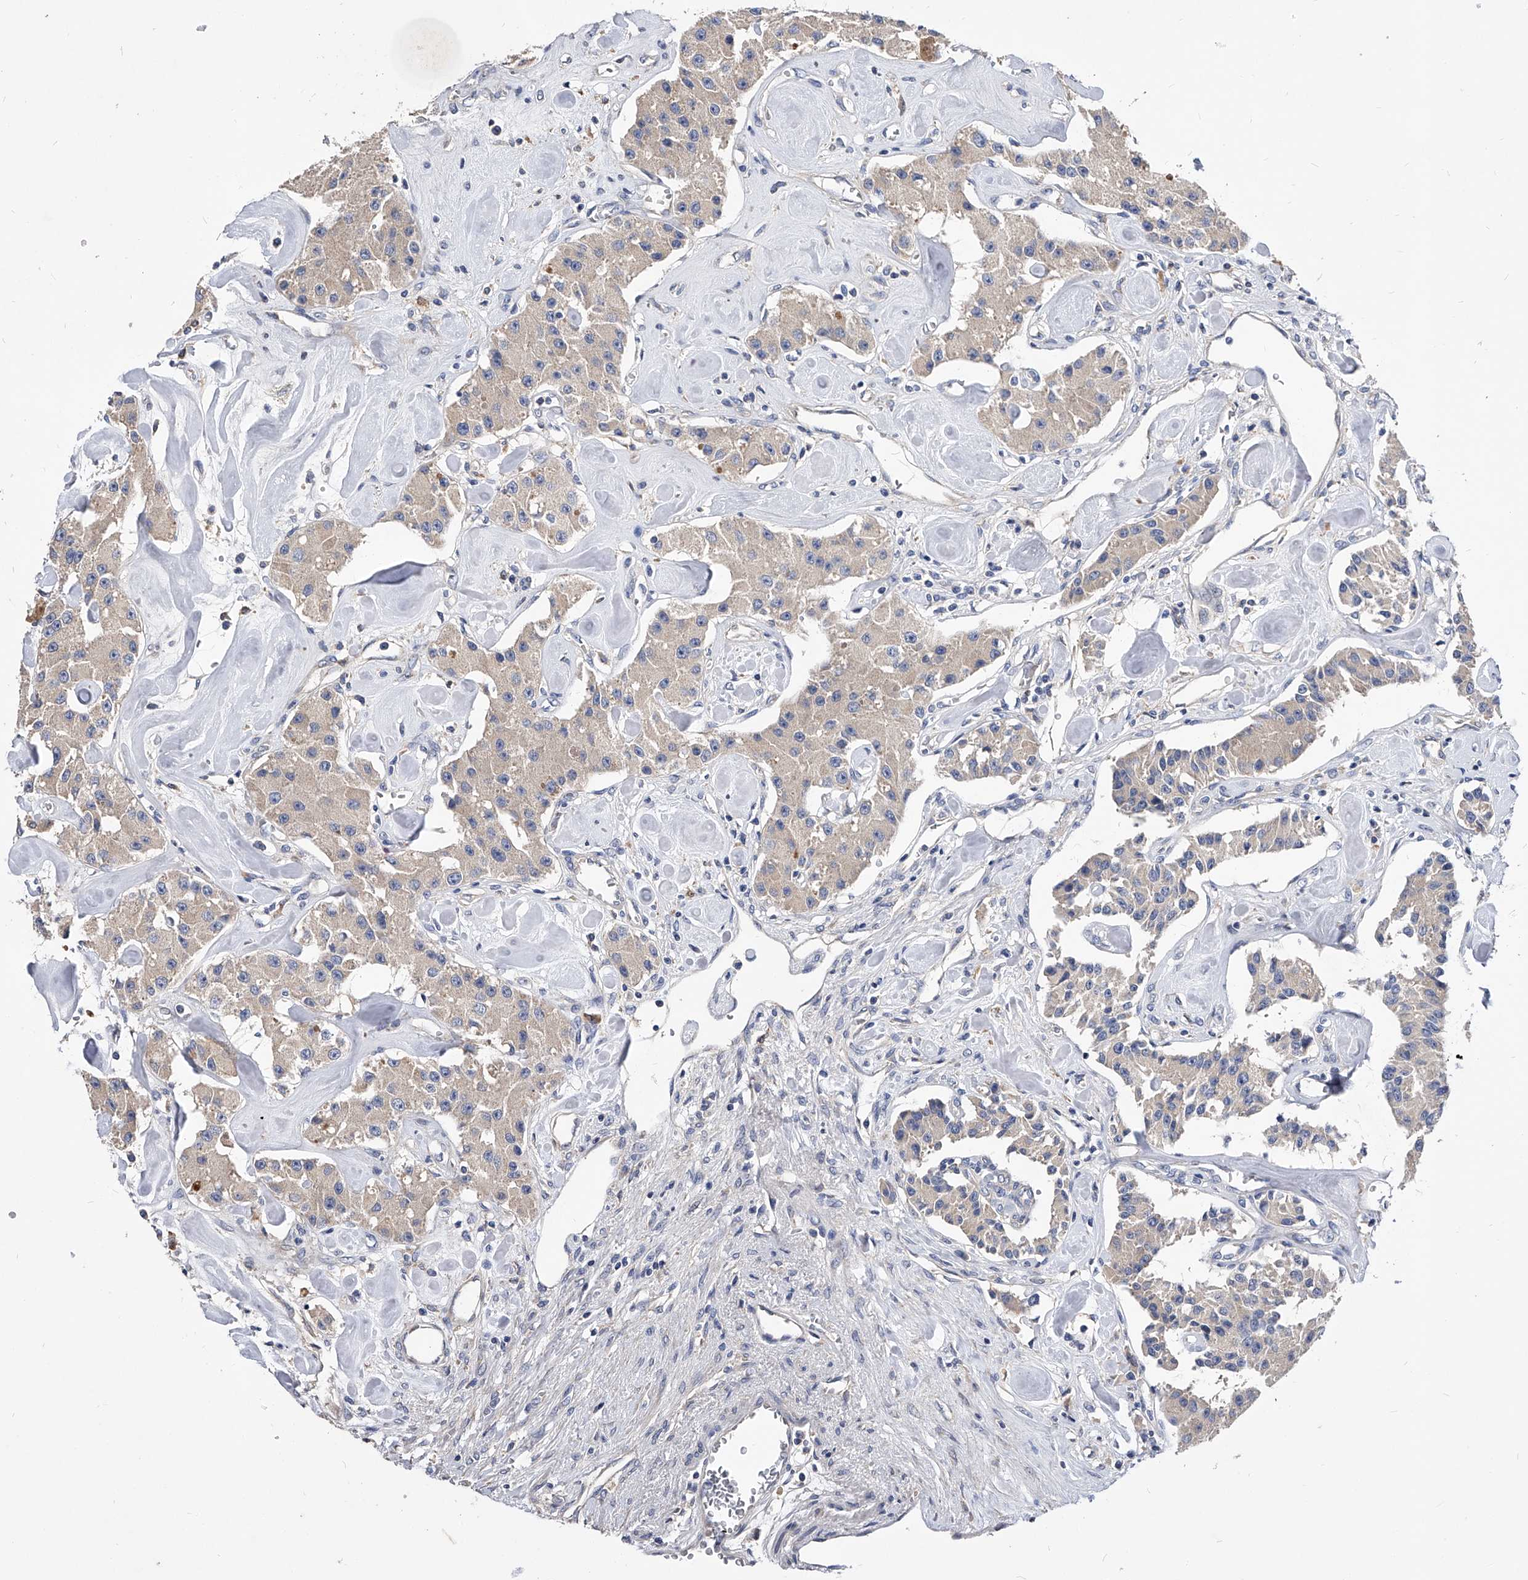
{"staining": {"intensity": "negative", "quantity": "none", "location": "none"}, "tissue": "carcinoid", "cell_type": "Tumor cells", "image_type": "cancer", "snomed": [{"axis": "morphology", "description": "Carcinoid, malignant, NOS"}, {"axis": "topography", "description": "Pancreas"}], "caption": "An image of human carcinoid is negative for staining in tumor cells.", "gene": "ARL4C", "patient": {"sex": "male", "age": 41}}